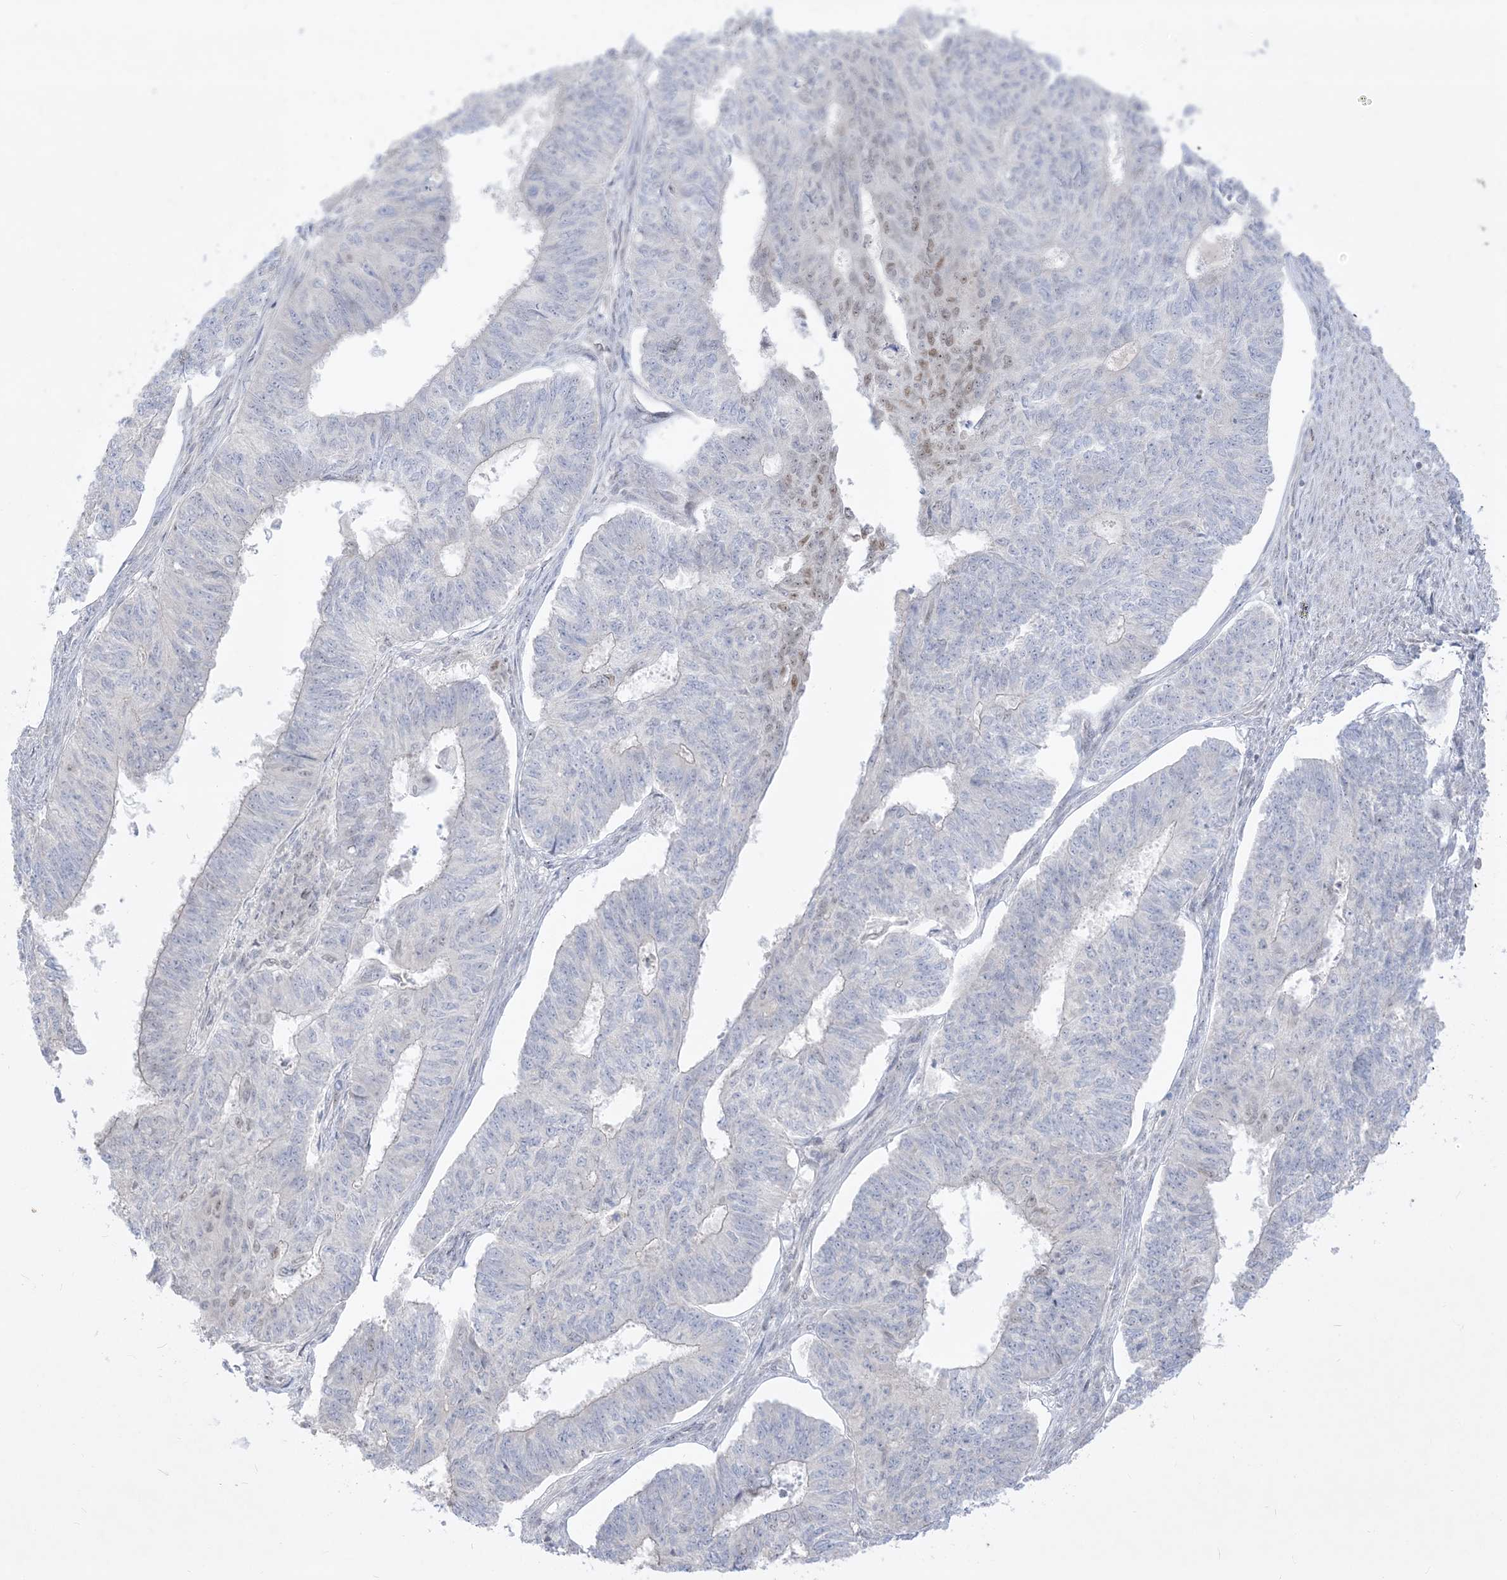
{"staining": {"intensity": "moderate", "quantity": "<25%", "location": "nuclear"}, "tissue": "endometrial cancer", "cell_type": "Tumor cells", "image_type": "cancer", "snomed": [{"axis": "morphology", "description": "Adenocarcinoma, NOS"}, {"axis": "topography", "description": "Endometrium"}], "caption": "Adenocarcinoma (endometrial) stained with a protein marker demonstrates moderate staining in tumor cells.", "gene": "BHLHE40", "patient": {"sex": "female", "age": 32}}